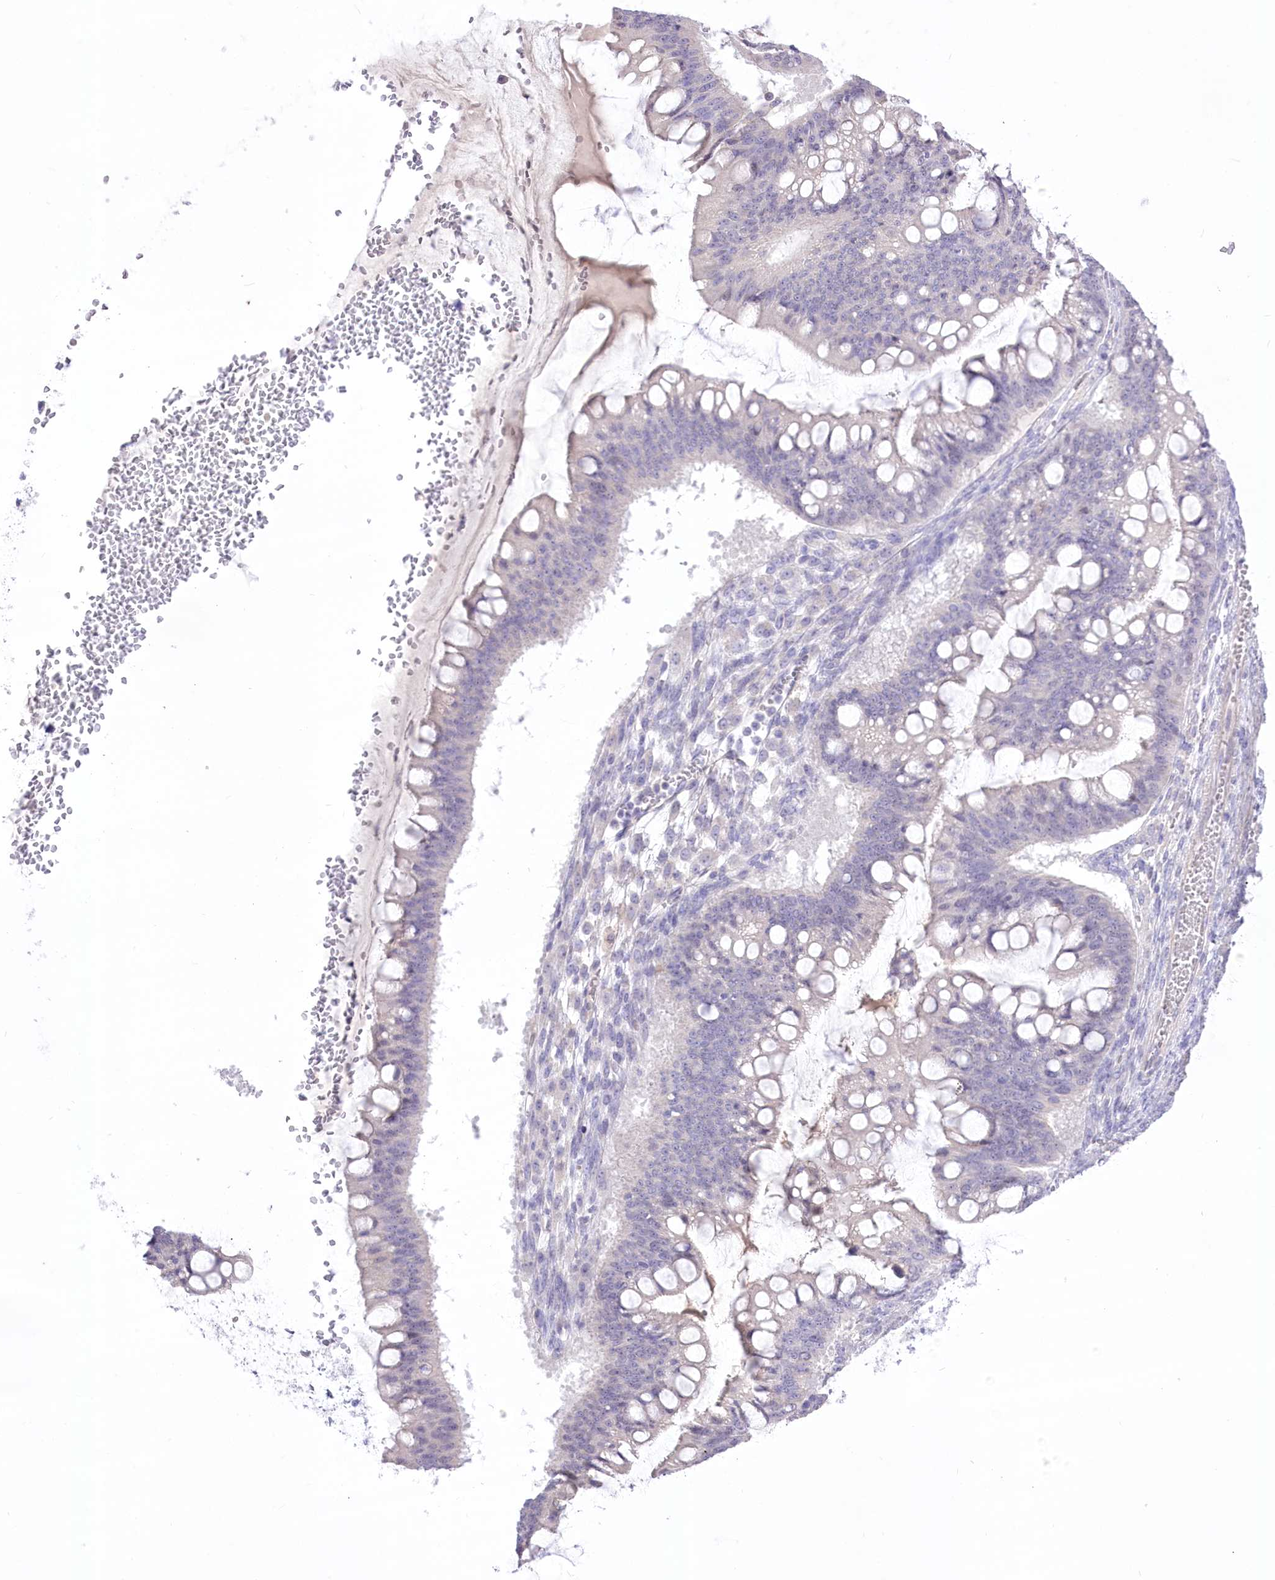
{"staining": {"intensity": "negative", "quantity": "none", "location": "none"}, "tissue": "ovarian cancer", "cell_type": "Tumor cells", "image_type": "cancer", "snomed": [{"axis": "morphology", "description": "Cystadenocarcinoma, mucinous, NOS"}, {"axis": "topography", "description": "Ovary"}], "caption": "IHC histopathology image of neoplastic tissue: human ovarian cancer stained with DAB (3,3'-diaminobenzidine) reveals no significant protein positivity in tumor cells. (DAB (3,3'-diaminobenzidine) immunohistochemistry with hematoxylin counter stain).", "gene": "HELT", "patient": {"sex": "female", "age": 73}}